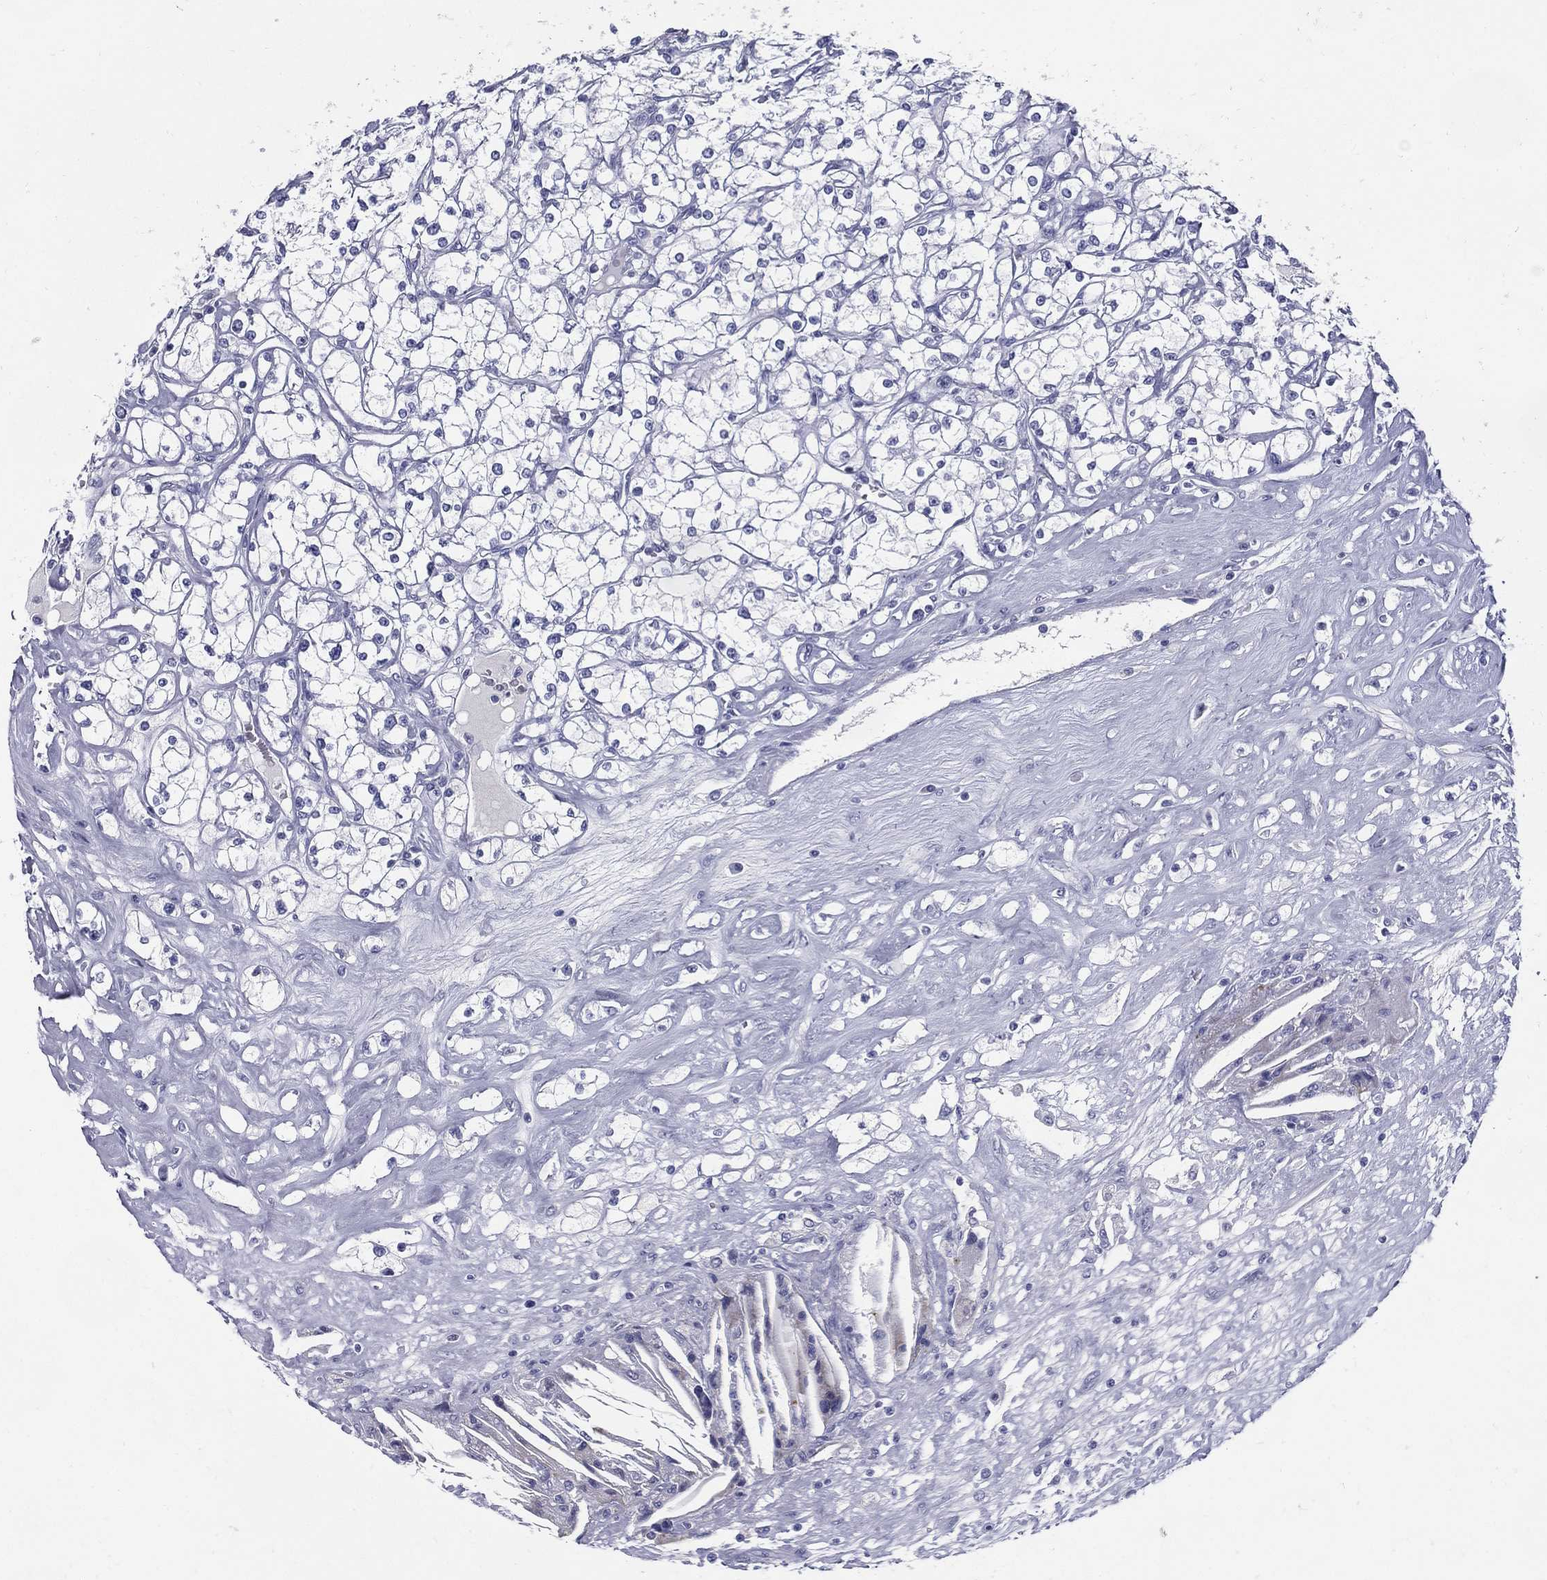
{"staining": {"intensity": "negative", "quantity": "none", "location": "none"}, "tissue": "renal cancer", "cell_type": "Tumor cells", "image_type": "cancer", "snomed": [{"axis": "morphology", "description": "Adenocarcinoma, NOS"}, {"axis": "topography", "description": "Kidney"}], "caption": "Human renal adenocarcinoma stained for a protein using immunohistochemistry (IHC) displays no expression in tumor cells.", "gene": "KIF2C", "patient": {"sex": "male", "age": 67}}